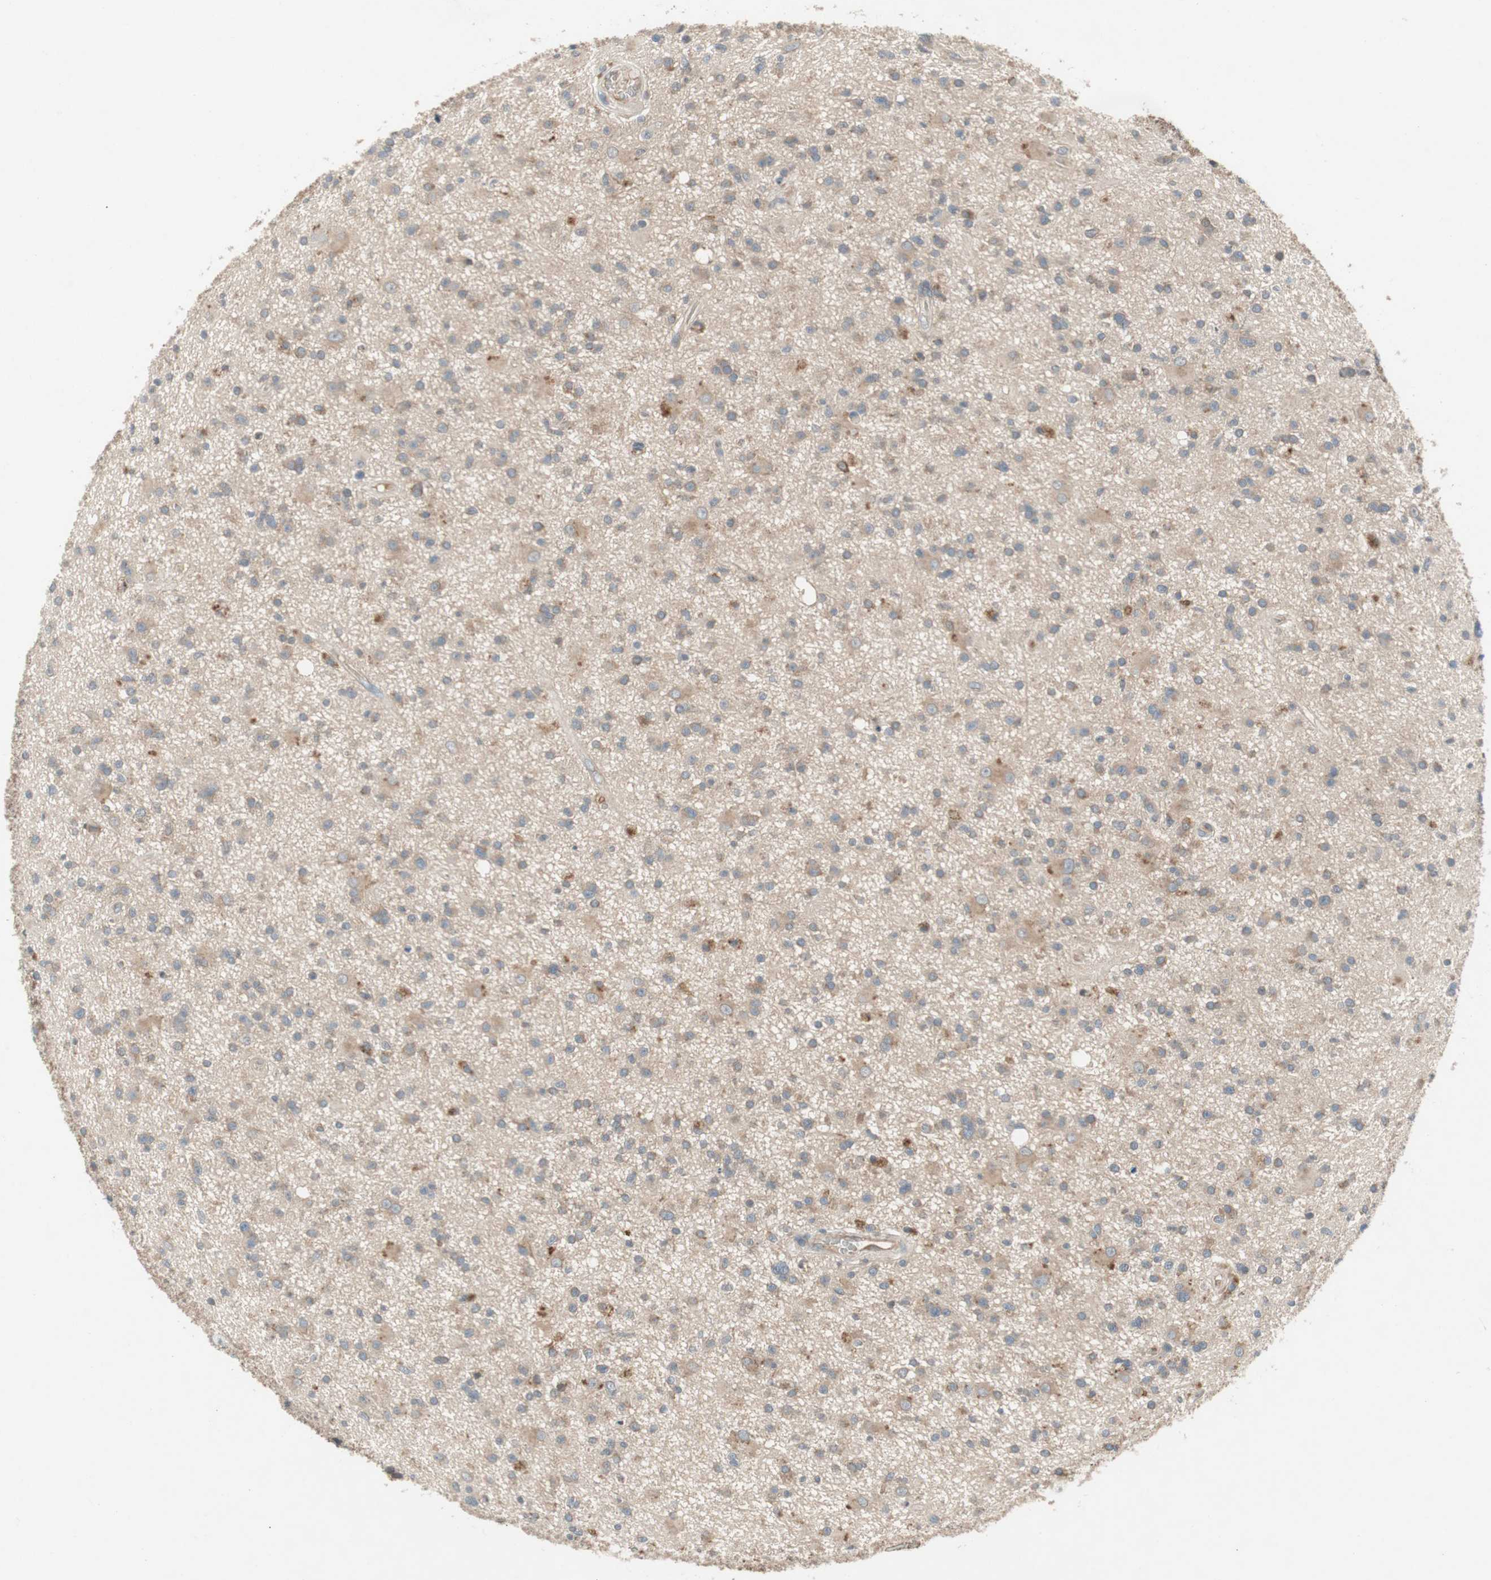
{"staining": {"intensity": "weak", "quantity": ">75%", "location": "cytoplasmic/membranous"}, "tissue": "glioma", "cell_type": "Tumor cells", "image_type": "cancer", "snomed": [{"axis": "morphology", "description": "Glioma, malignant, High grade"}, {"axis": "topography", "description": "Brain"}], "caption": "Glioma stained with immunohistochemistry reveals weak cytoplasmic/membranous positivity in about >75% of tumor cells.", "gene": "PANK2", "patient": {"sex": "male", "age": 33}}